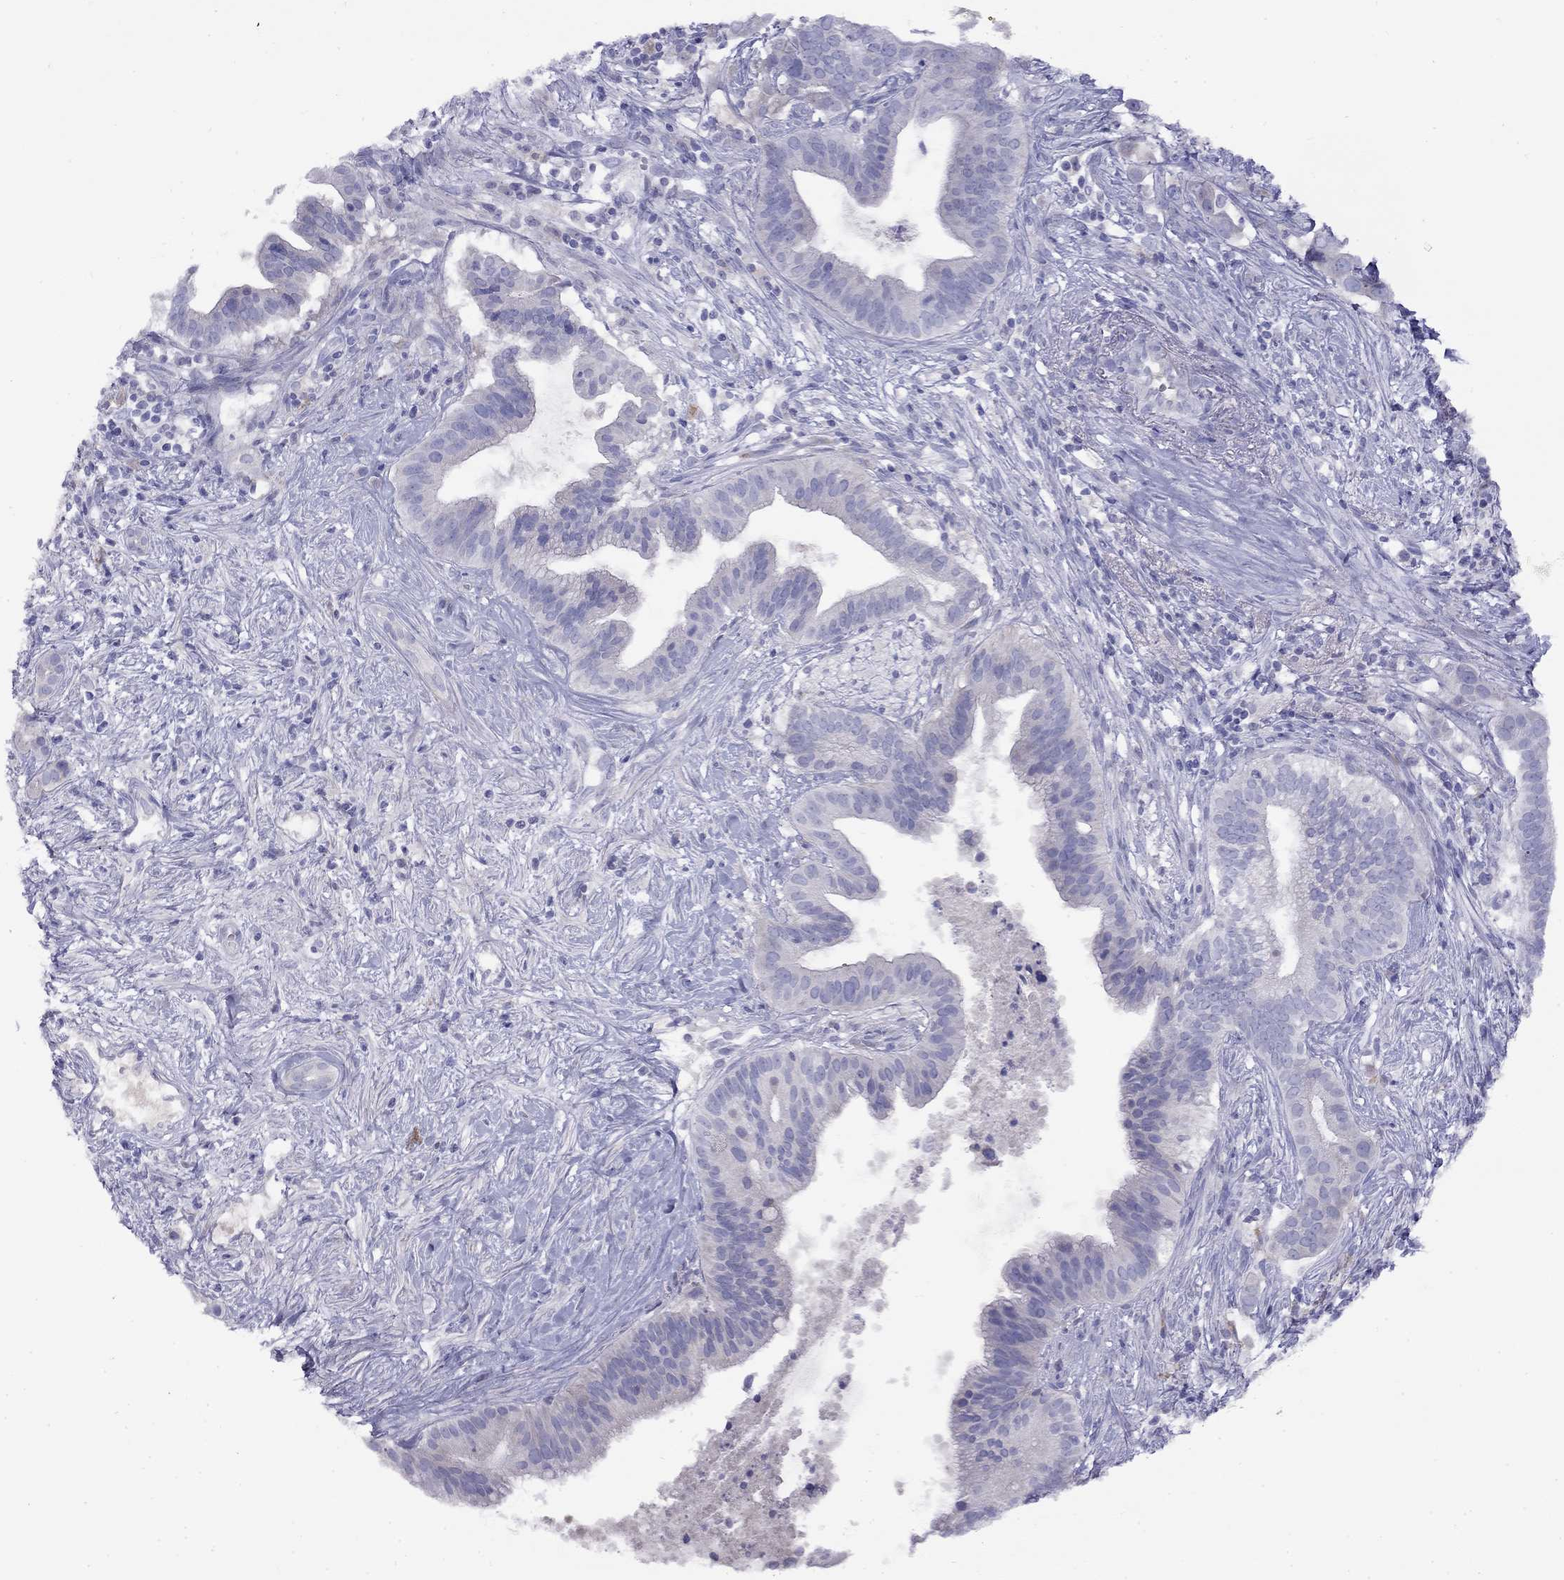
{"staining": {"intensity": "negative", "quantity": "none", "location": "none"}, "tissue": "pancreatic cancer", "cell_type": "Tumor cells", "image_type": "cancer", "snomed": [{"axis": "morphology", "description": "Adenocarcinoma, NOS"}, {"axis": "topography", "description": "Pancreas"}], "caption": "Protein analysis of pancreatic cancer displays no significant staining in tumor cells. (Stains: DAB immunohistochemistry (IHC) with hematoxylin counter stain, Microscopy: brightfield microscopy at high magnification).", "gene": "CPNE4", "patient": {"sex": "male", "age": 61}}